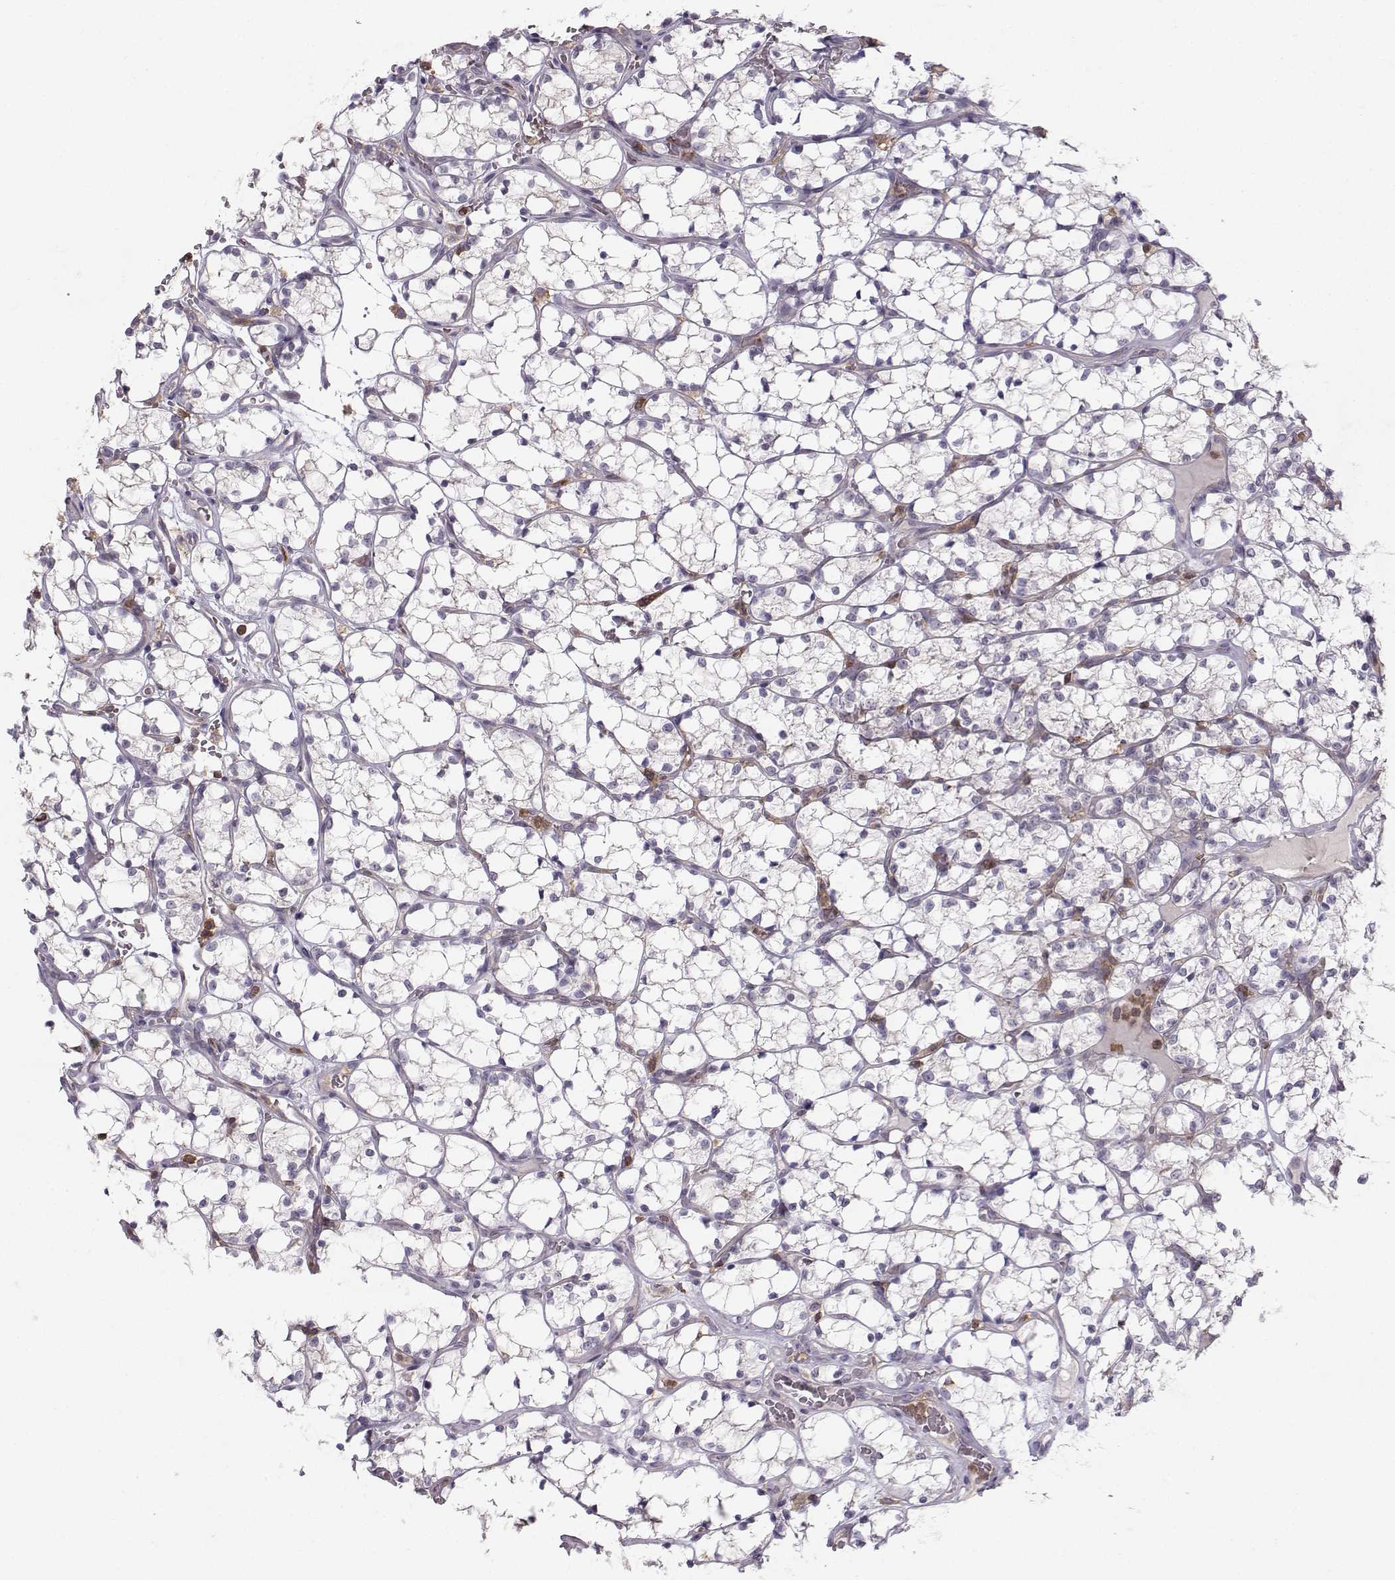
{"staining": {"intensity": "negative", "quantity": "none", "location": "none"}, "tissue": "renal cancer", "cell_type": "Tumor cells", "image_type": "cancer", "snomed": [{"axis": "morphology", "description": "Adenocarcinoma, NOS"}, {"axis": "topography", "description": "Kidney"}], "caption": "High magnification brightfield microscopy of renal cancer stained with DAB (brown) and counterstained with hematoxylin (blue): tumor cells show no significant positivity.", "gene": "ZBTB32", "patient": {"sex": "female", "age": 69}}